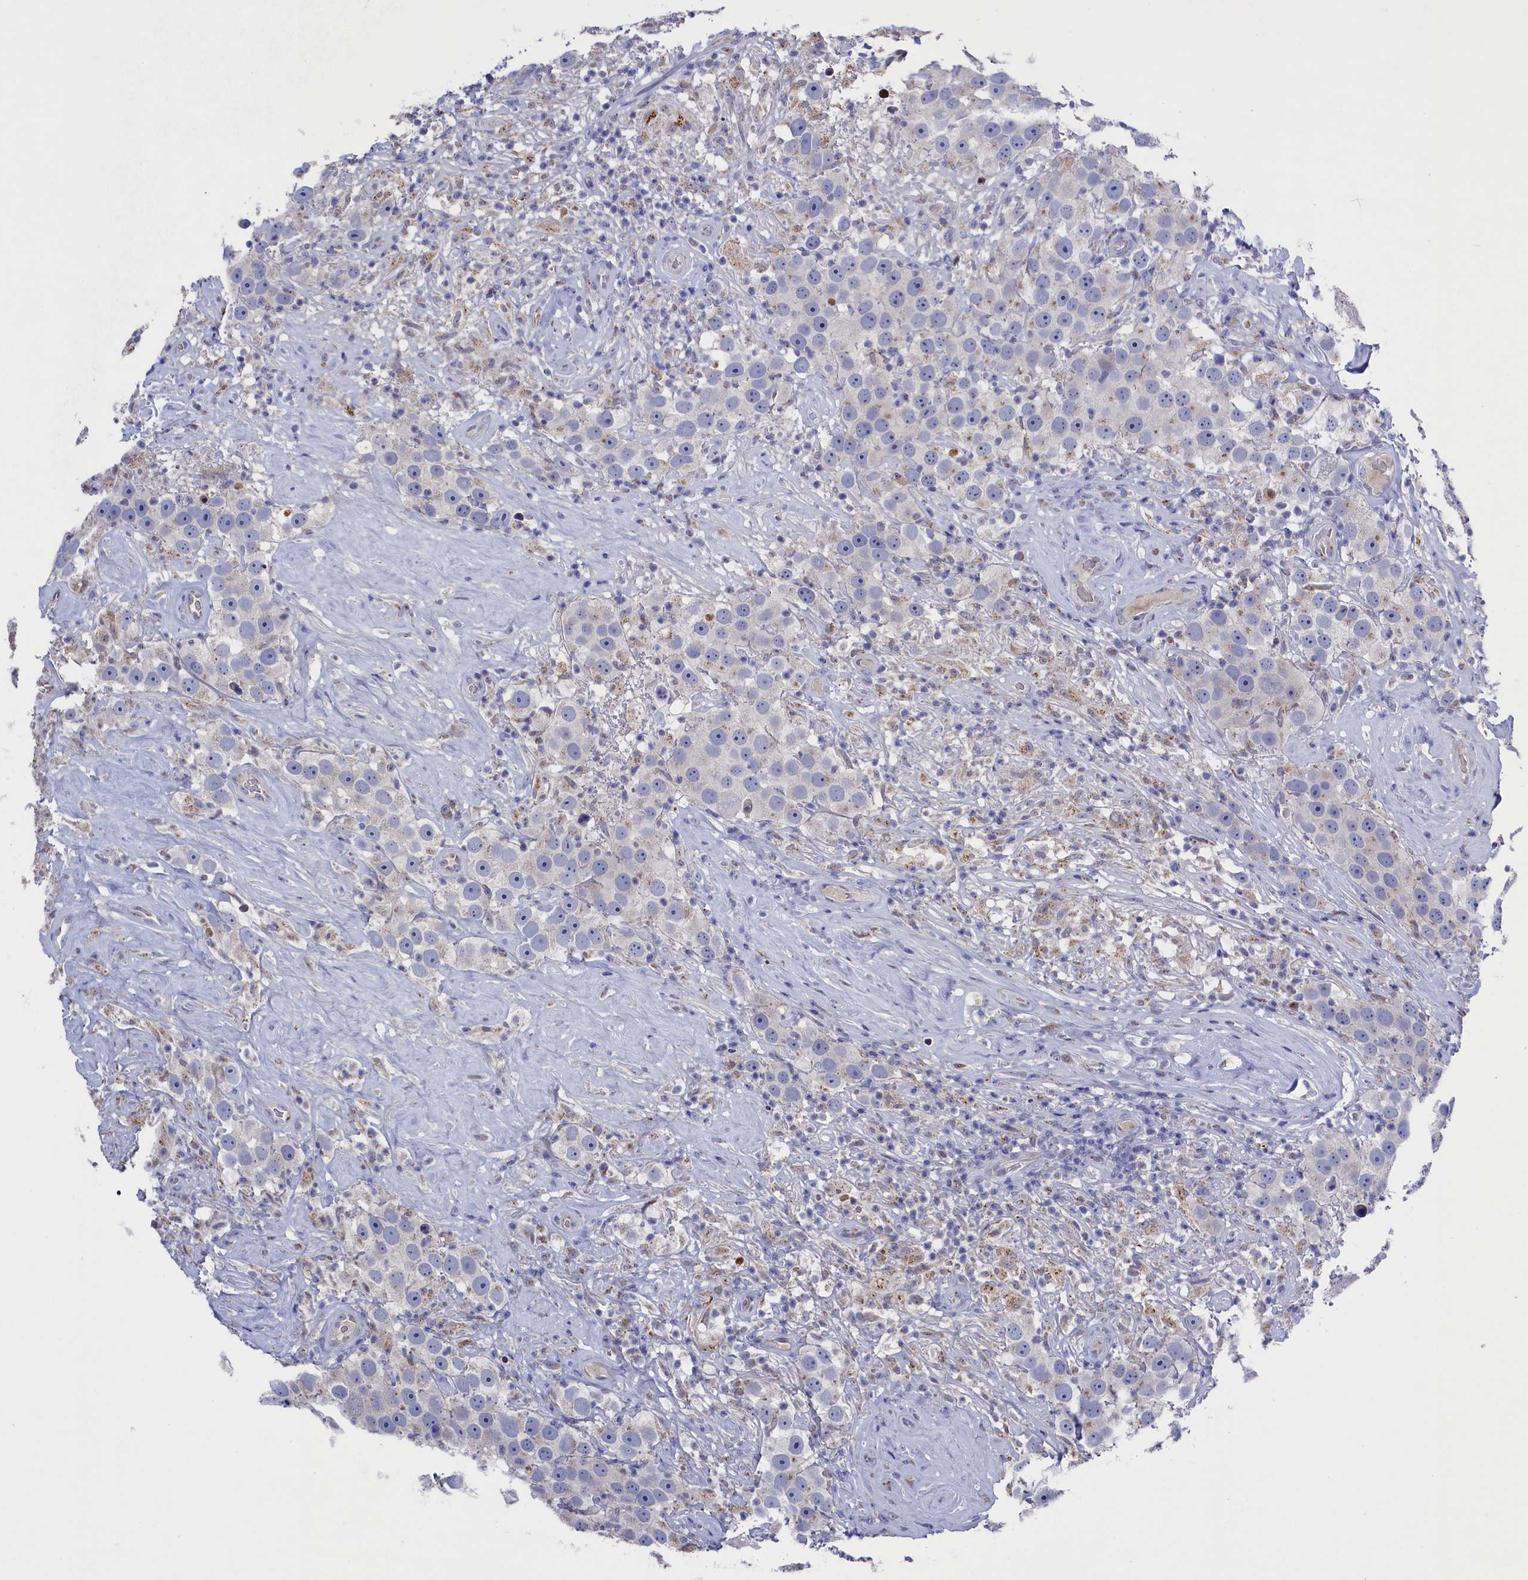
{"staining": {"intensity": "negative", "quantity": "none", "location": "none"}, "tissue": "testis cancer", "cell_type": "Tumor cells", "image_type": "cancer", "snomed": [{"axis": "morphology", "description": "Seminoma, NOS"}, {"axis": "topography", "description": "Testis"}], "caption": "High power microscopy photomicrograph of an IHC histopathology image of testis seminoma, revealing no significant expression in tumor cells. (DAB immunohistochemistry (IHC), high magnification).", "gene": "GPR108", "patient": {"sex": "male", "age": 49}}